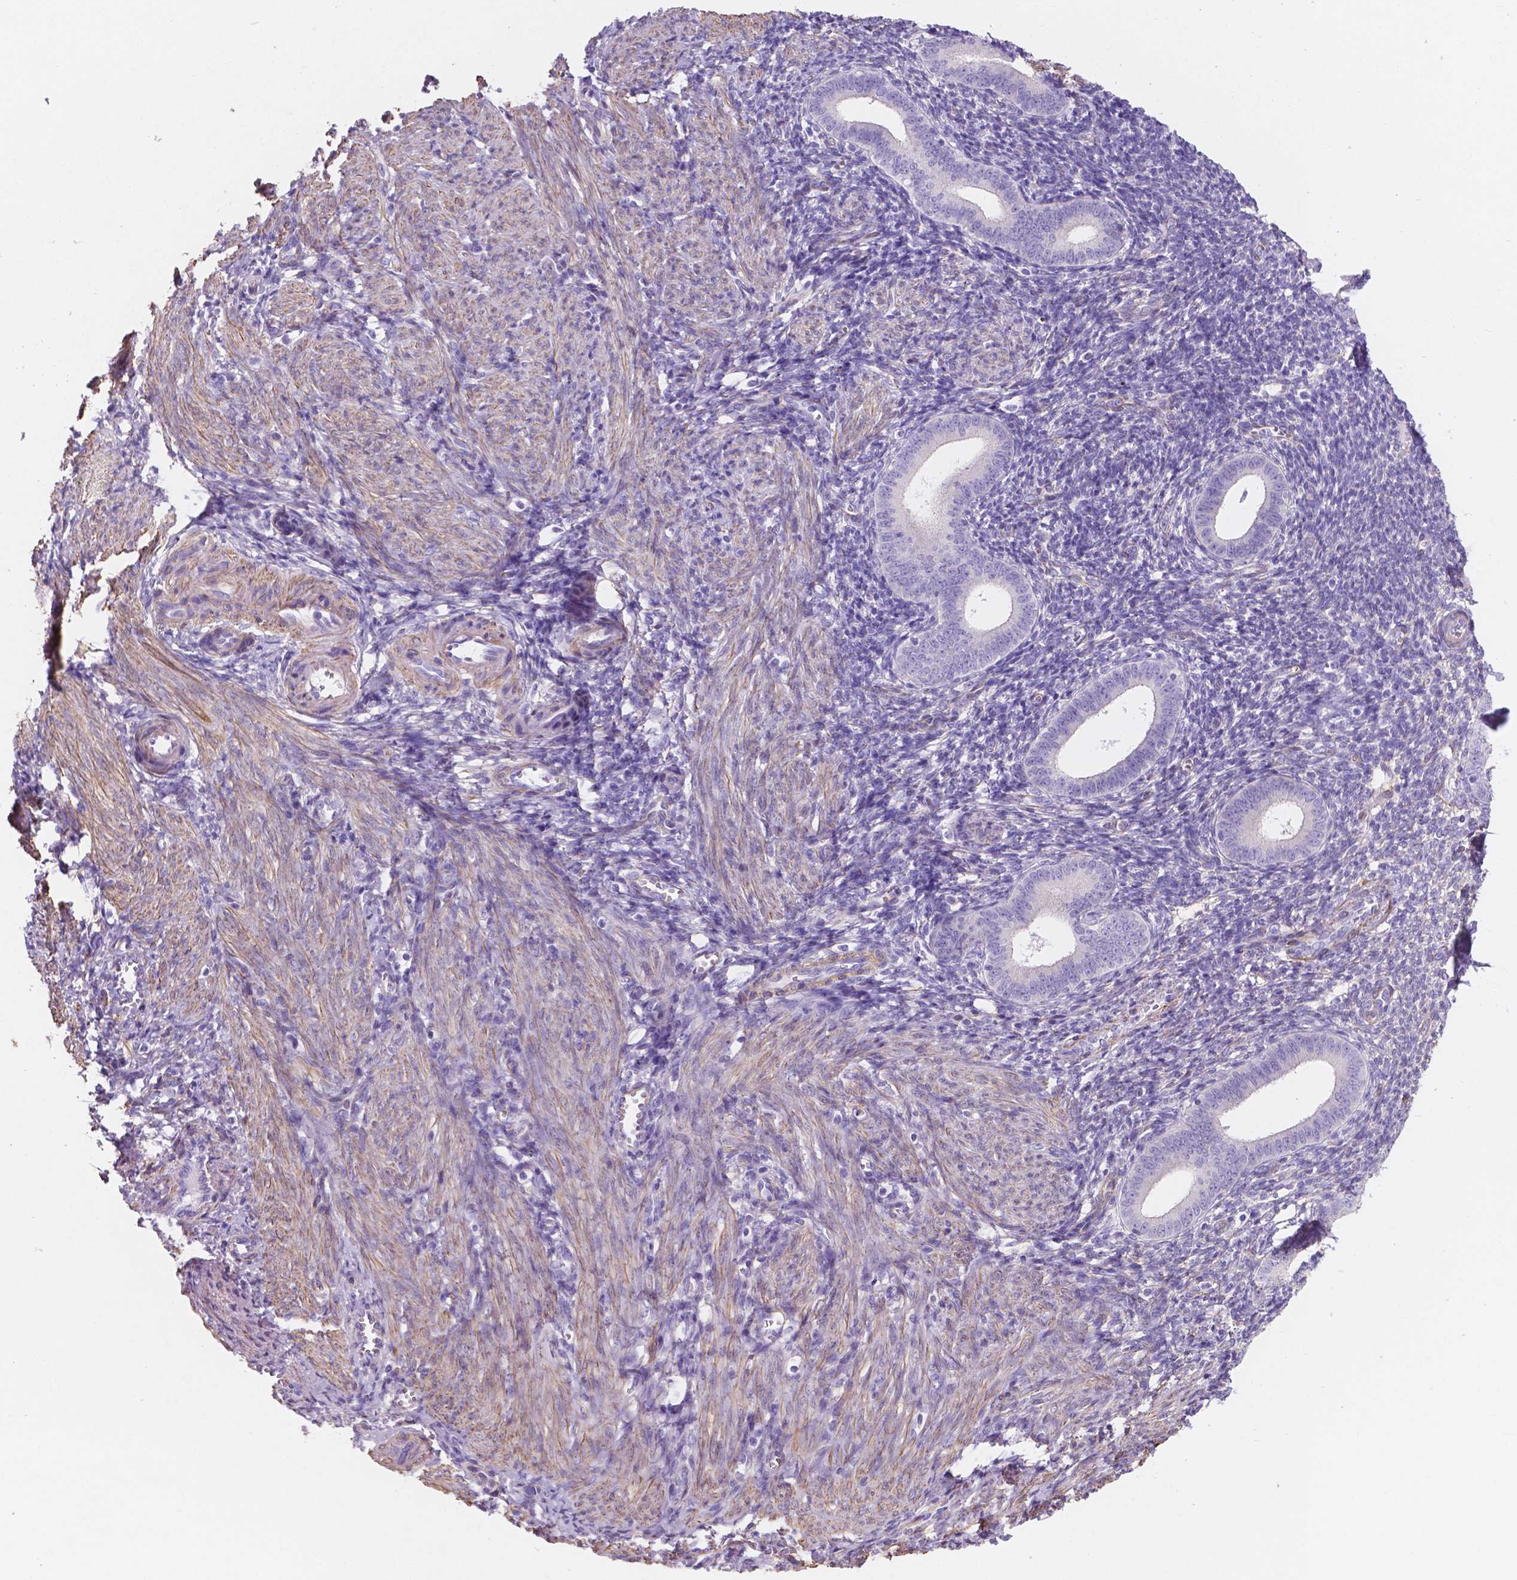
{"staining": {"intensity": "negative", "quantity": "none", "location": "none"}, "tissue": "endometrium", "cell_type": "Cells in endometrial stroma", "image_type": "normal", "snomed": [{"axis": "morphology", "description": "Normal tissue, NOS"}, {"axis": "topography", "description": "Endometrium"}], "caption": "Immunohistochemistry photomicrograph of unremarkable endometrium: human endometrium stained with DAB (3,3'-diaminobenzidine) reveals no significant protein staining in cells in endometrial stroma.", "gene": "TOR2A", "patient": {"sex": "female", "age": 25}}